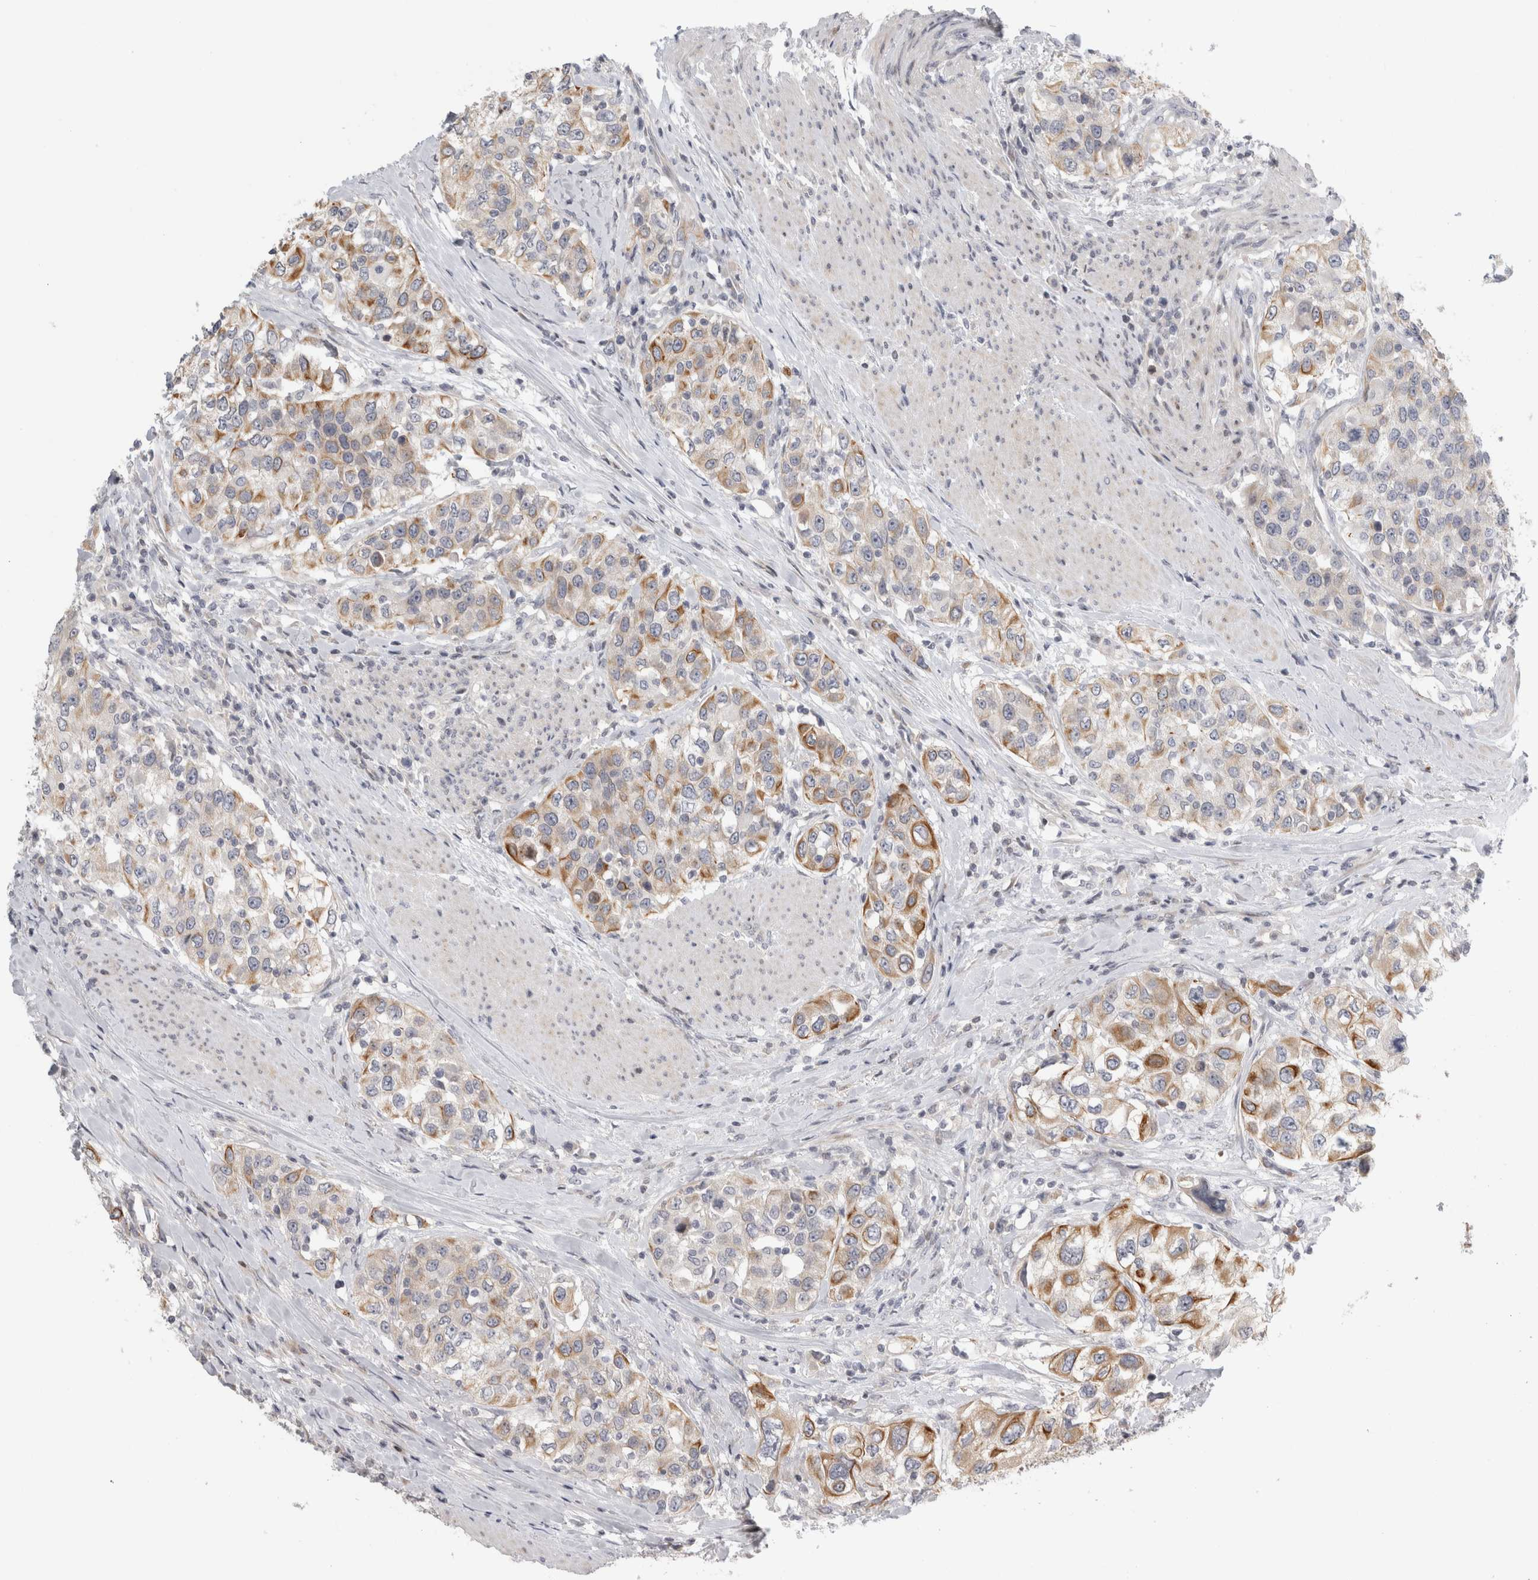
{"staining": {"intensity": "moderate", "quantity": "25%-75%", "location": "cytoplasmic/membranous"}, "tissue": "urothelial cancer", "cell_type": "Tumor cells", "image_type": "cancer", "snomed": [{"axis": "morphology", "description": "Urothelial carcinoma, High grade"}, {"axis": "topography", "description": "Urinary bladder"}], "caption": "Immunohistochemical staining of urothelial cancer demonstrates medium levels of moderate cytoplasmic/membranous staining in about 25%-75% of tumor cells.", "gene": "UTP25", "patient": {"sex": "female", "age": 80}}